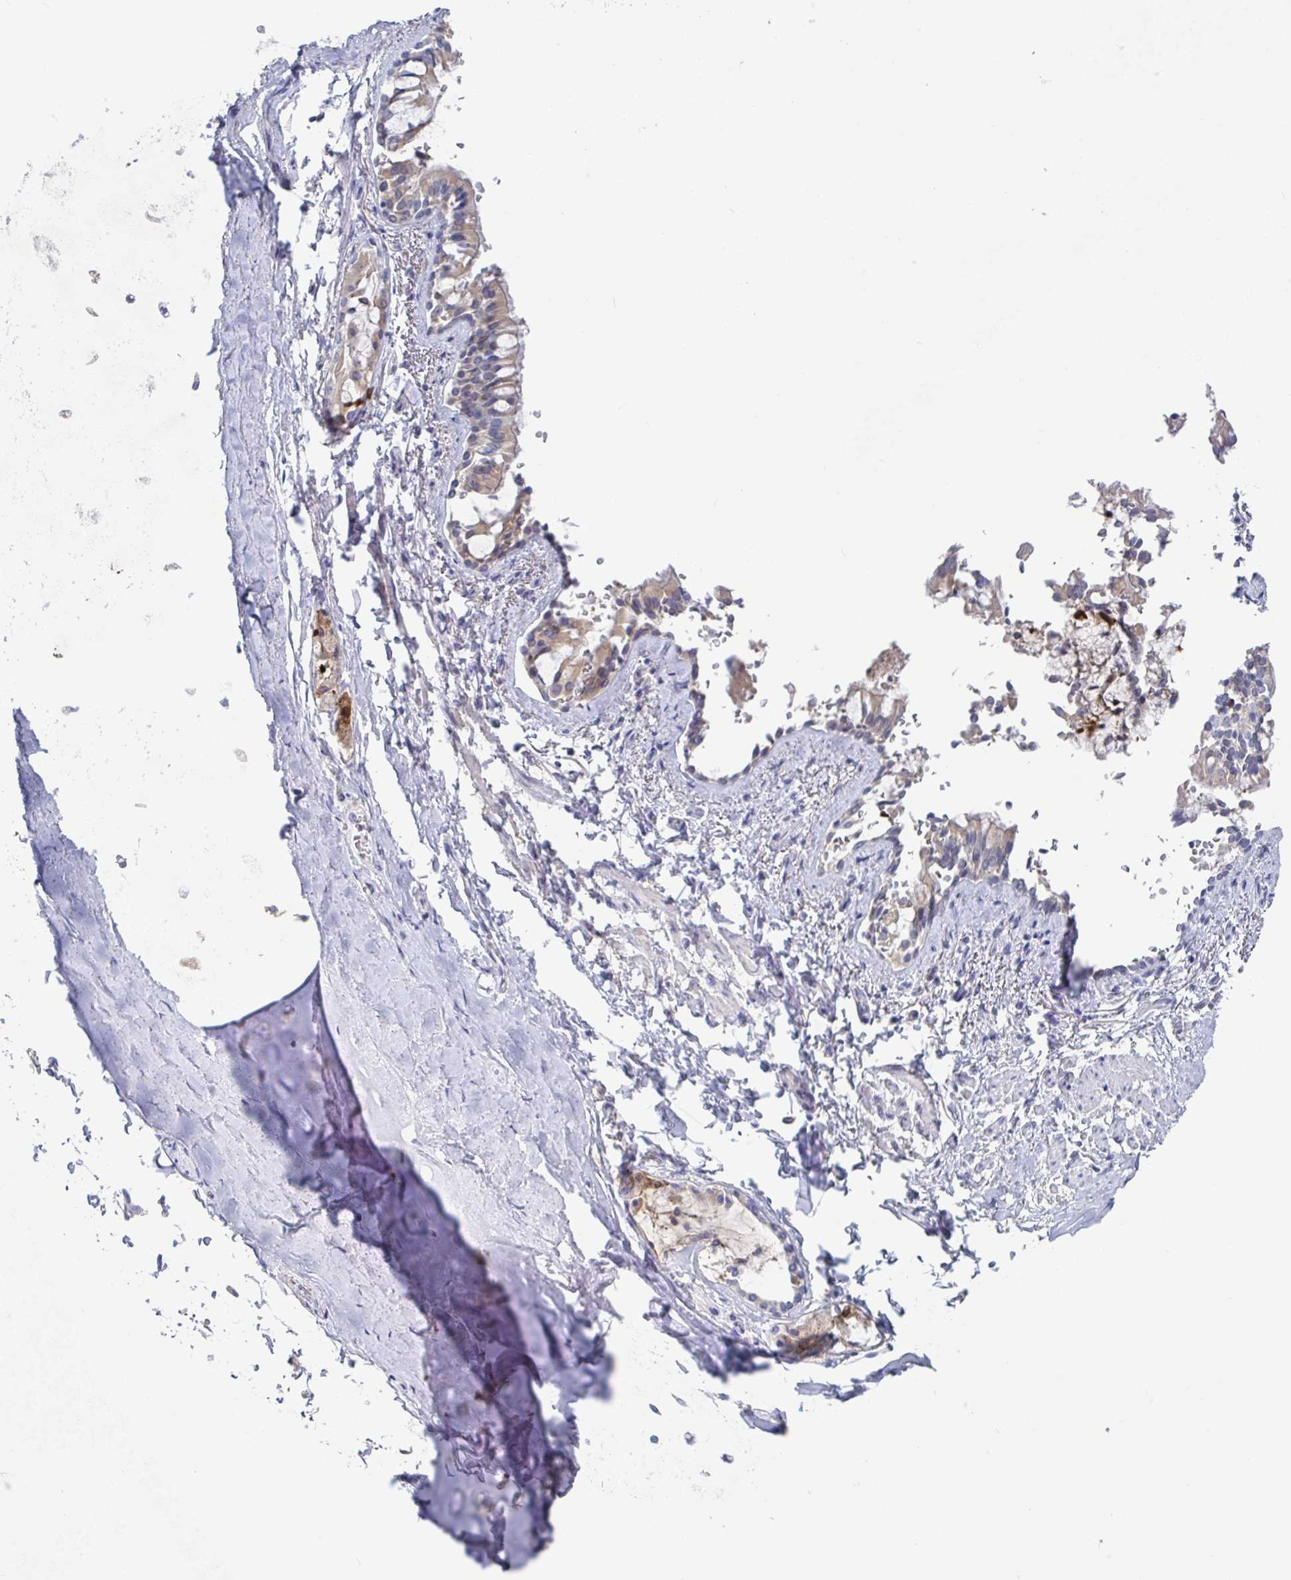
{"staining": {"intensity": "negative", "quantity": "none", "location": "none"}, "tissue": "adipose tissue", "cell_type": "Adipocytes", "image_type": "normal", "snomed": [{"axis": "morphology", "description": "Normal tissue, NOS"}, {"axis": "topography", "description": "Cartilage tissue"}, {"axis": "topography", "description": "Bronchus"}, {"axis": "topography", "description": "Peripheral nerve tissue"}], "caption": "IHC histopathology image of normal adipose tissue stained for a protein (brown), which displays no expression in adipocytes.", "gene": "GPR148", "patient": {"sex": "male", "age": 67}}